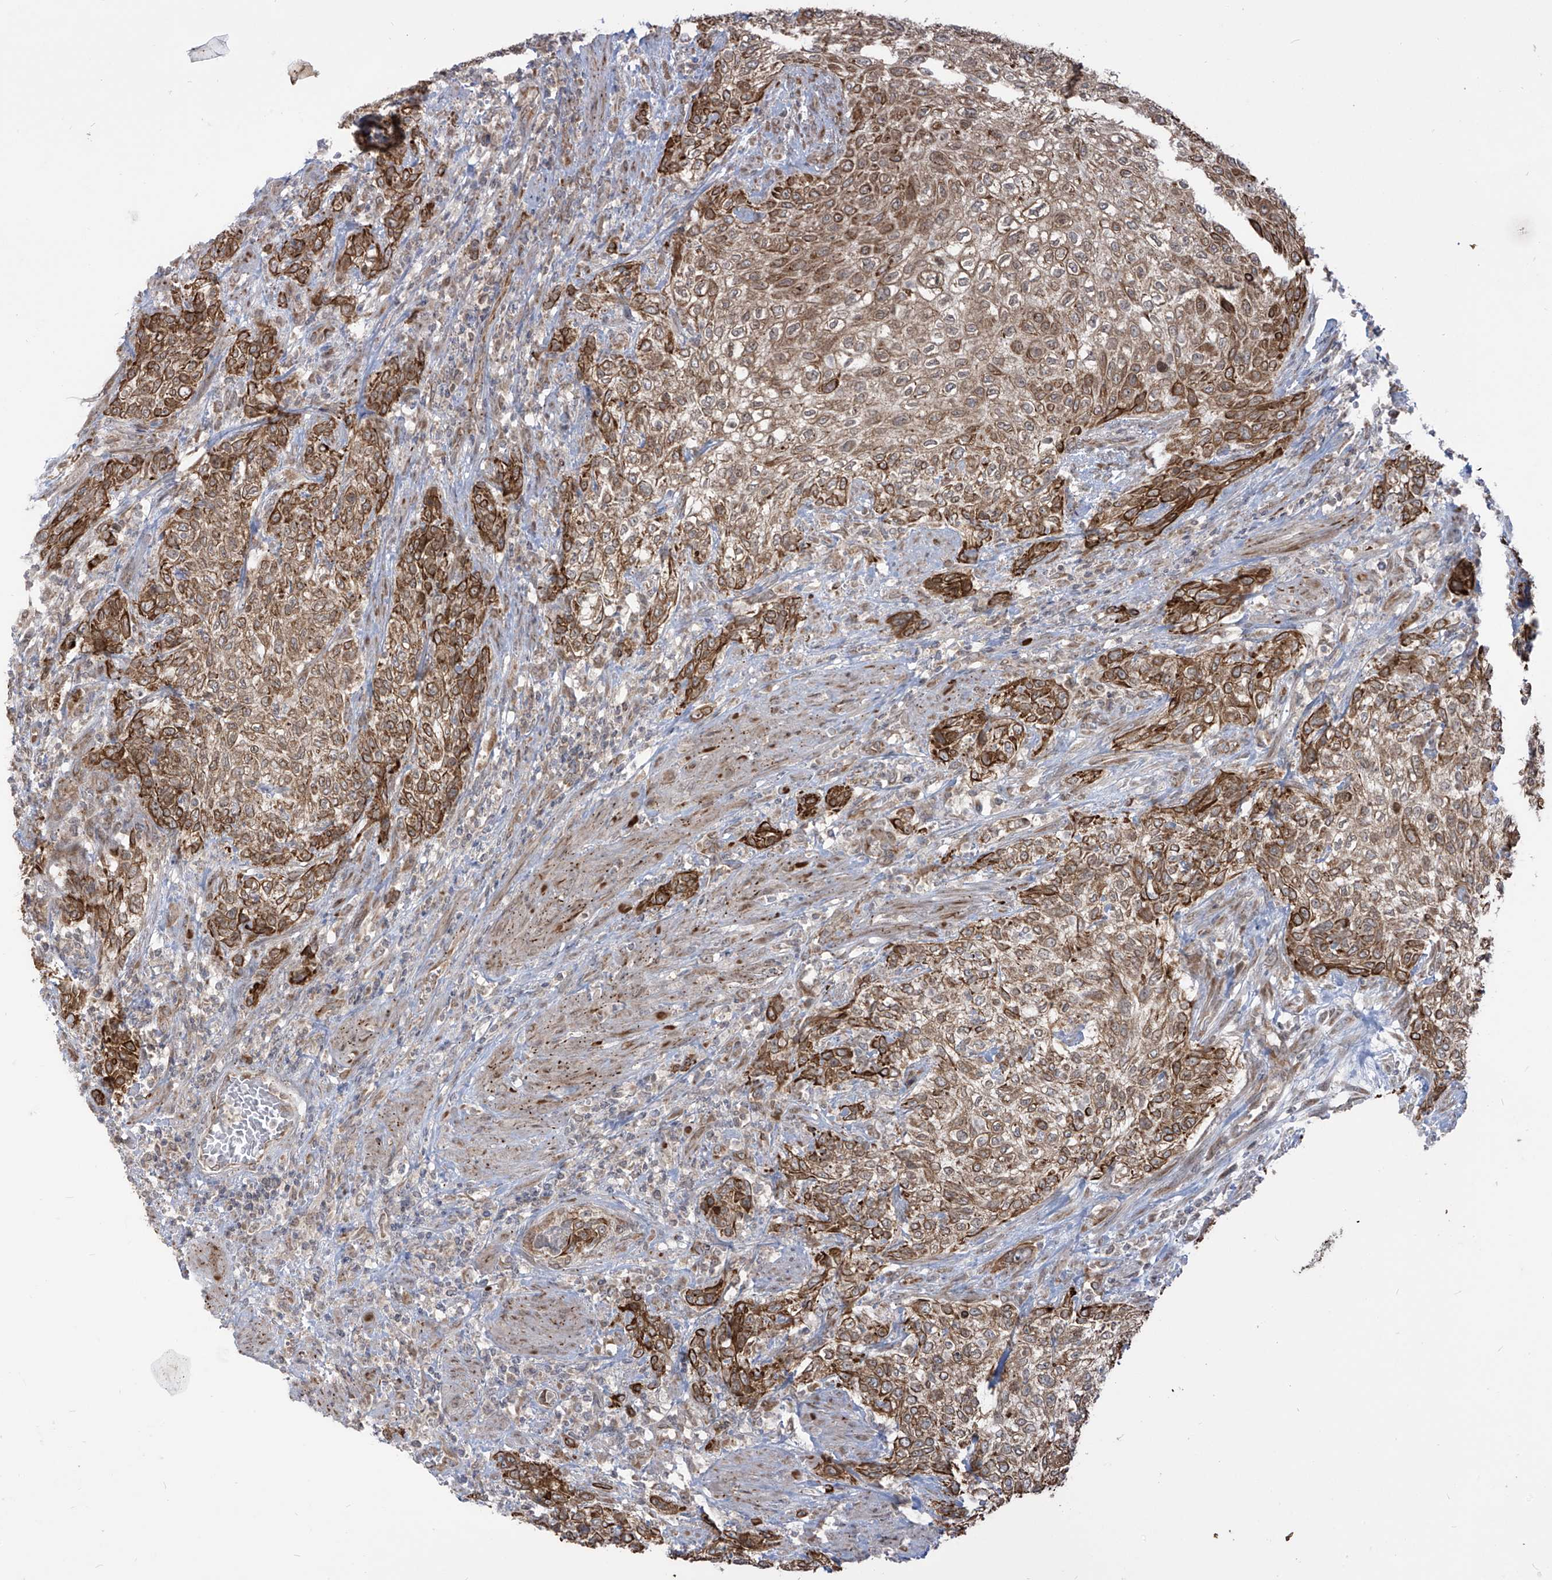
{"staining": {"intensity": "moderate", "quantity": ">75%", "location": "cytoplasmic/membranous"}, "tissue": "urothelial cancer", "cell_type": "Tumor cells", "image_type": "cancer", "snomed": [{"axis": "morphology", "description": "Urothelial carcinoma, High grade"}, {"axis": "topography", "description": "Urinary bladder"}], "caption": "The micrograph displays immunohistochemical staining of urothelial cancer. There is moderate cytoplasmic/membranous positivity is present in approximately >75% of tumor cells.", "gene": "TRIM67", "patient": {"sex": "male", "age": 35}}